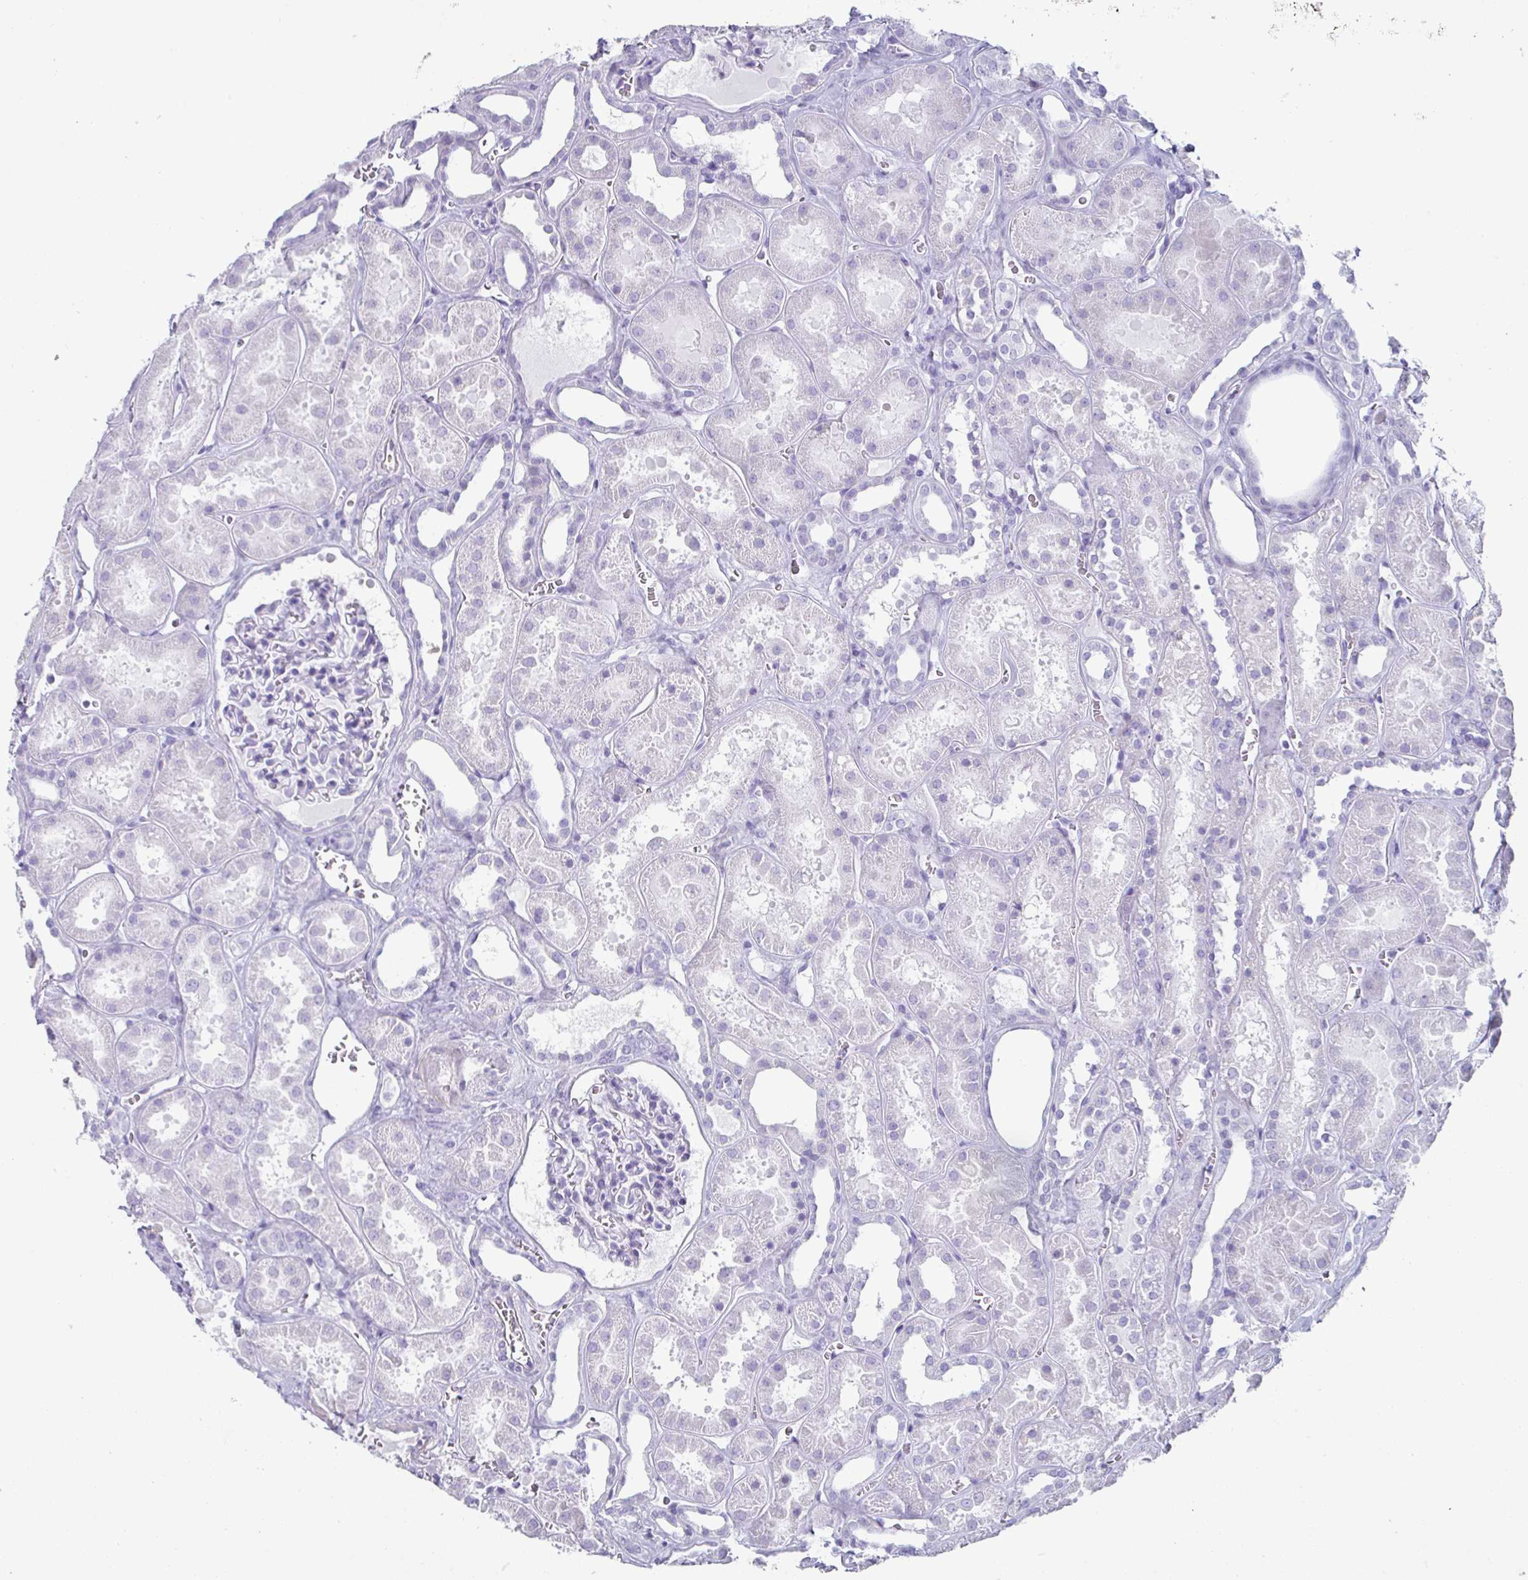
{"staining": {"intensity": "negative", "quantity": "none", "location": "none"}, "tissue": "kidney", "cell_type": "Cells in glomeruli", "image_type": "normal", "snomed": [{"axis": "morphology", "description": "Normal tissue, NOS"}, {"axis": "topography", "description": "Kidney"}], "caption": "DAB immunohistochemical staining of unremarkable human kidney reveals no significant staining in cells in glomeruli.", "gene": "CREG2", "patient": {"sex": "female", "age": 41}}